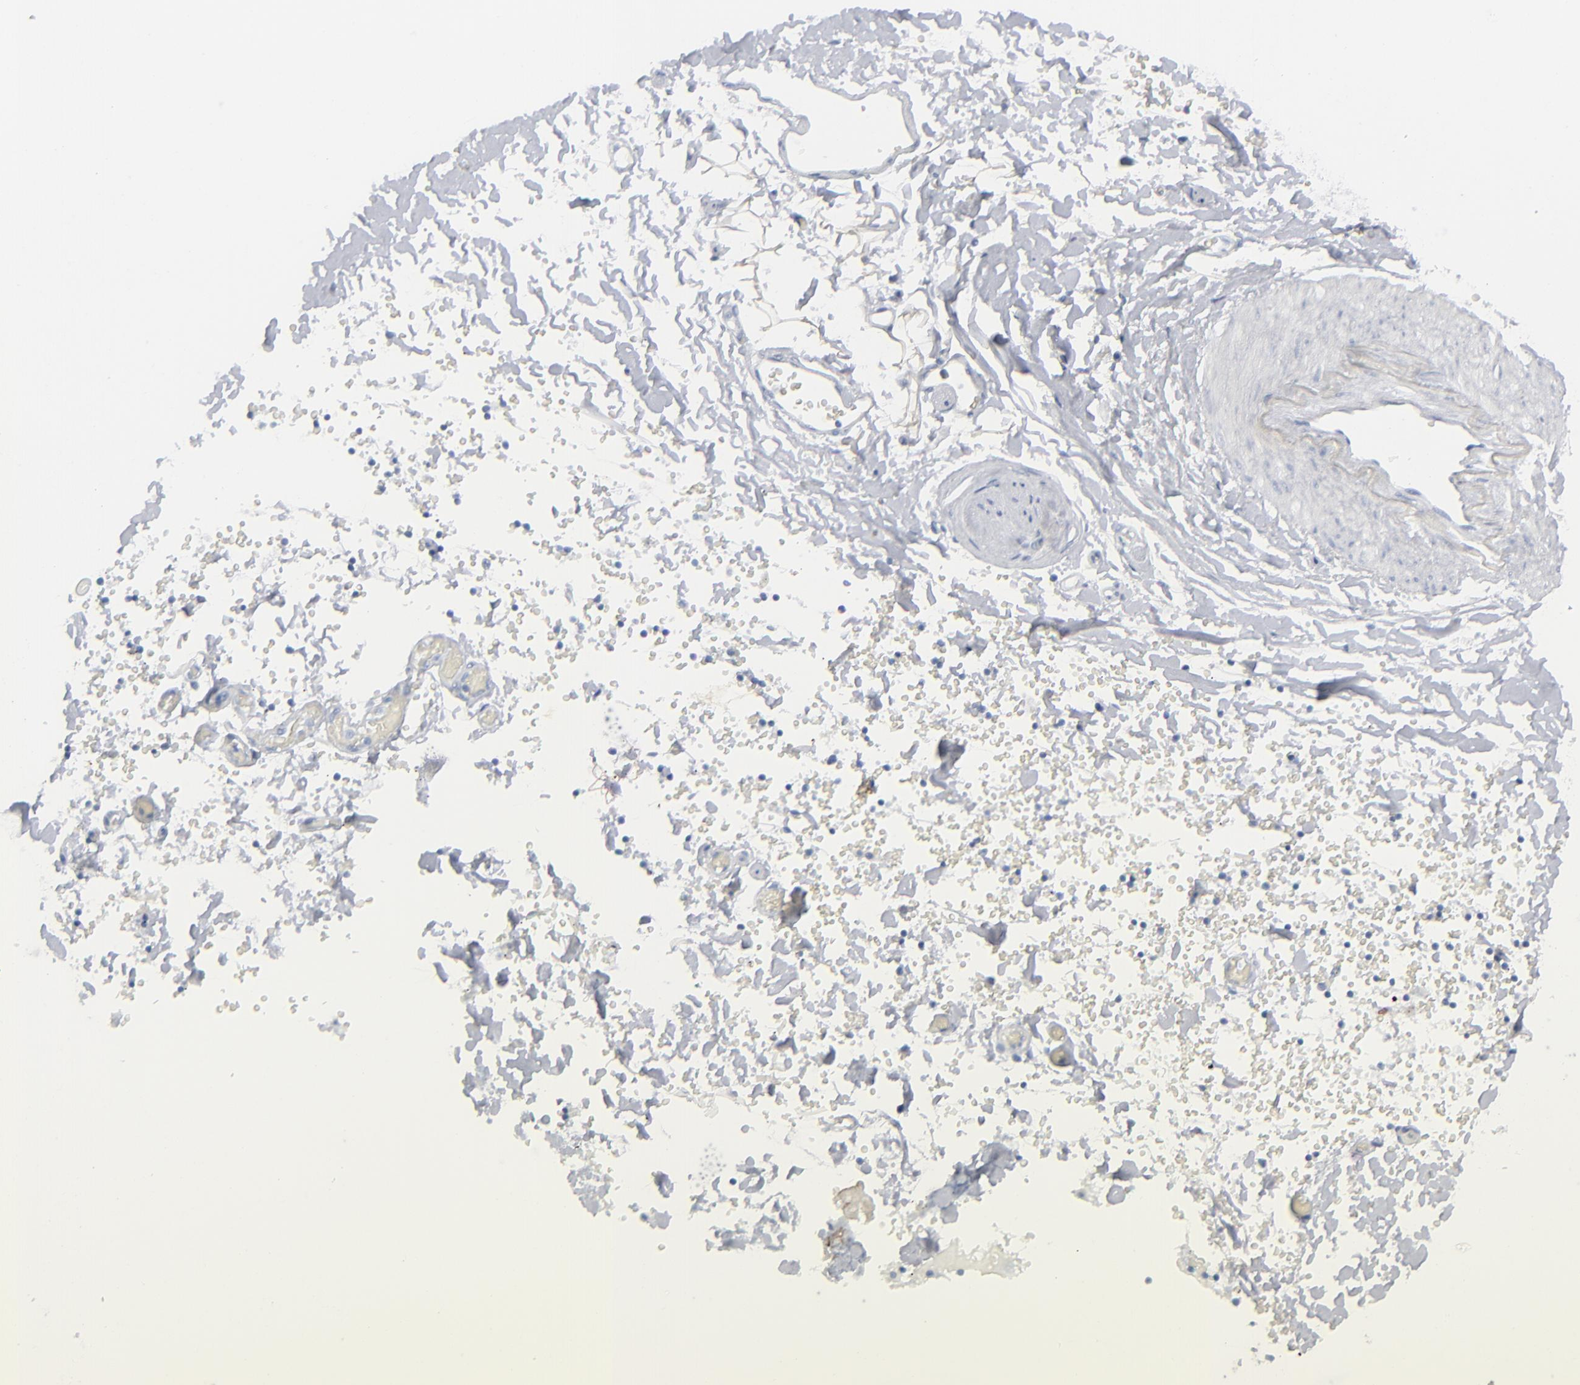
{"staining": {"intensity": "negative", "quantity": "none", "location": "none"}, "tissue": "adipose tissue", "cell_type": "Adipocytes", "image_type": "normal", "snomed": [{"axis": "morphology", "description": "Normal tissue, NOS"}, {"axis": "topography", "description": "Bronchus"}, {"axis": "topography", "description": "Lung"}], "caption": "Immunohistochemical staining of normal human adipose tissue reveals no significant positivity in adipocytes.", "gene": "MSLN", "patient": {"sex": "female", "age": 56}}